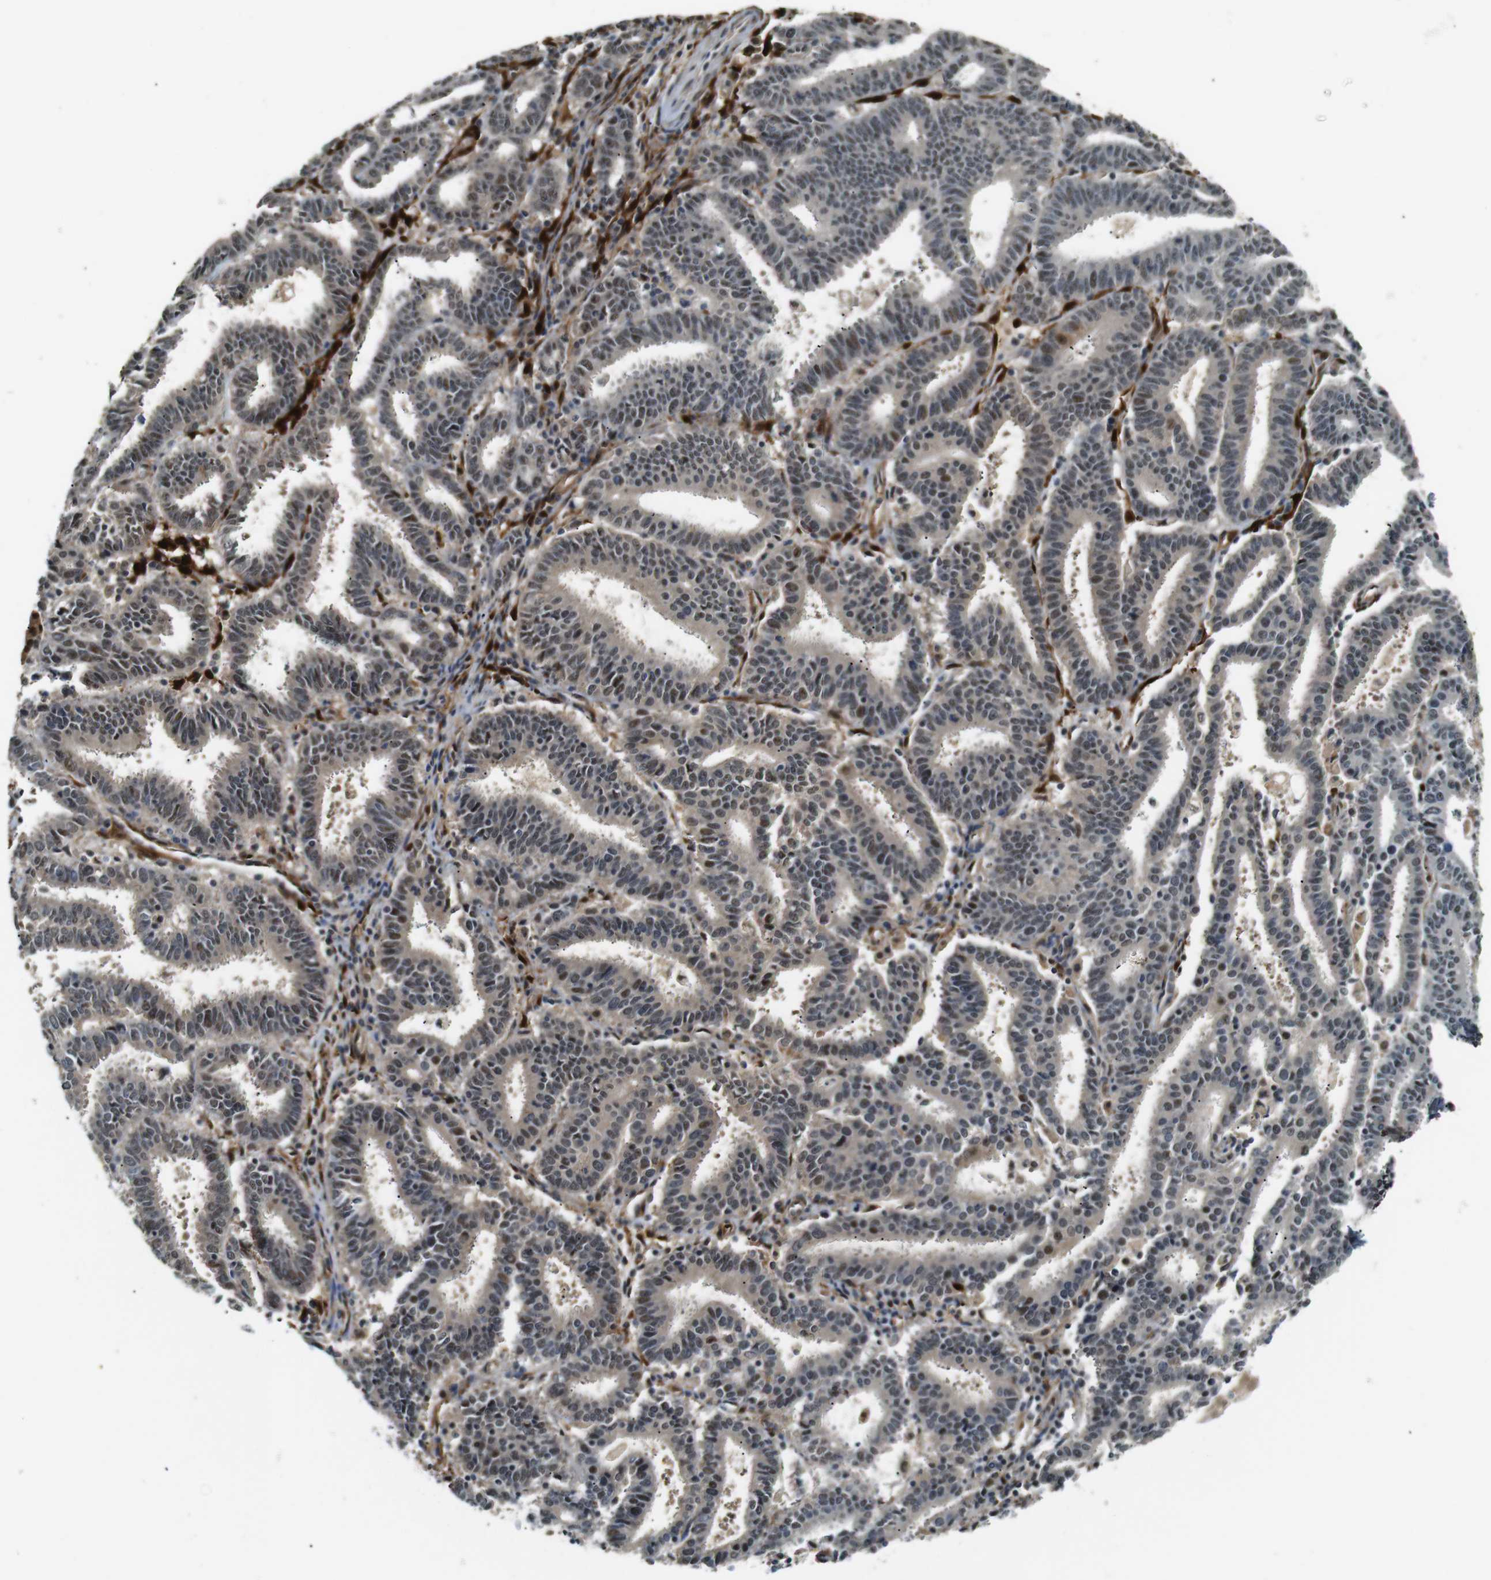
{"staining": {"intensity": "weak", "quantity": "25%-75%", "location": "cytoplasmic/membranous,nuclear"}, "tissue": "endometrial cancer", "cell_type": "Tumor cells", "image_type": "cancer", "snomed": [{"axis": "morphology", "description": "Adenocarcinoma, NOS"}, {"axis": "topography", "description": "Uterus"}], "caption": "Weak cytoplasmic/membranous and nuclear expression for a protein is identified in approximately 25%-75% of tumor cells of endometrial cancer (adenocarcinoma) using IHC.", "gene": "LXN", "patient": {"sex": "female", "age": 83}}